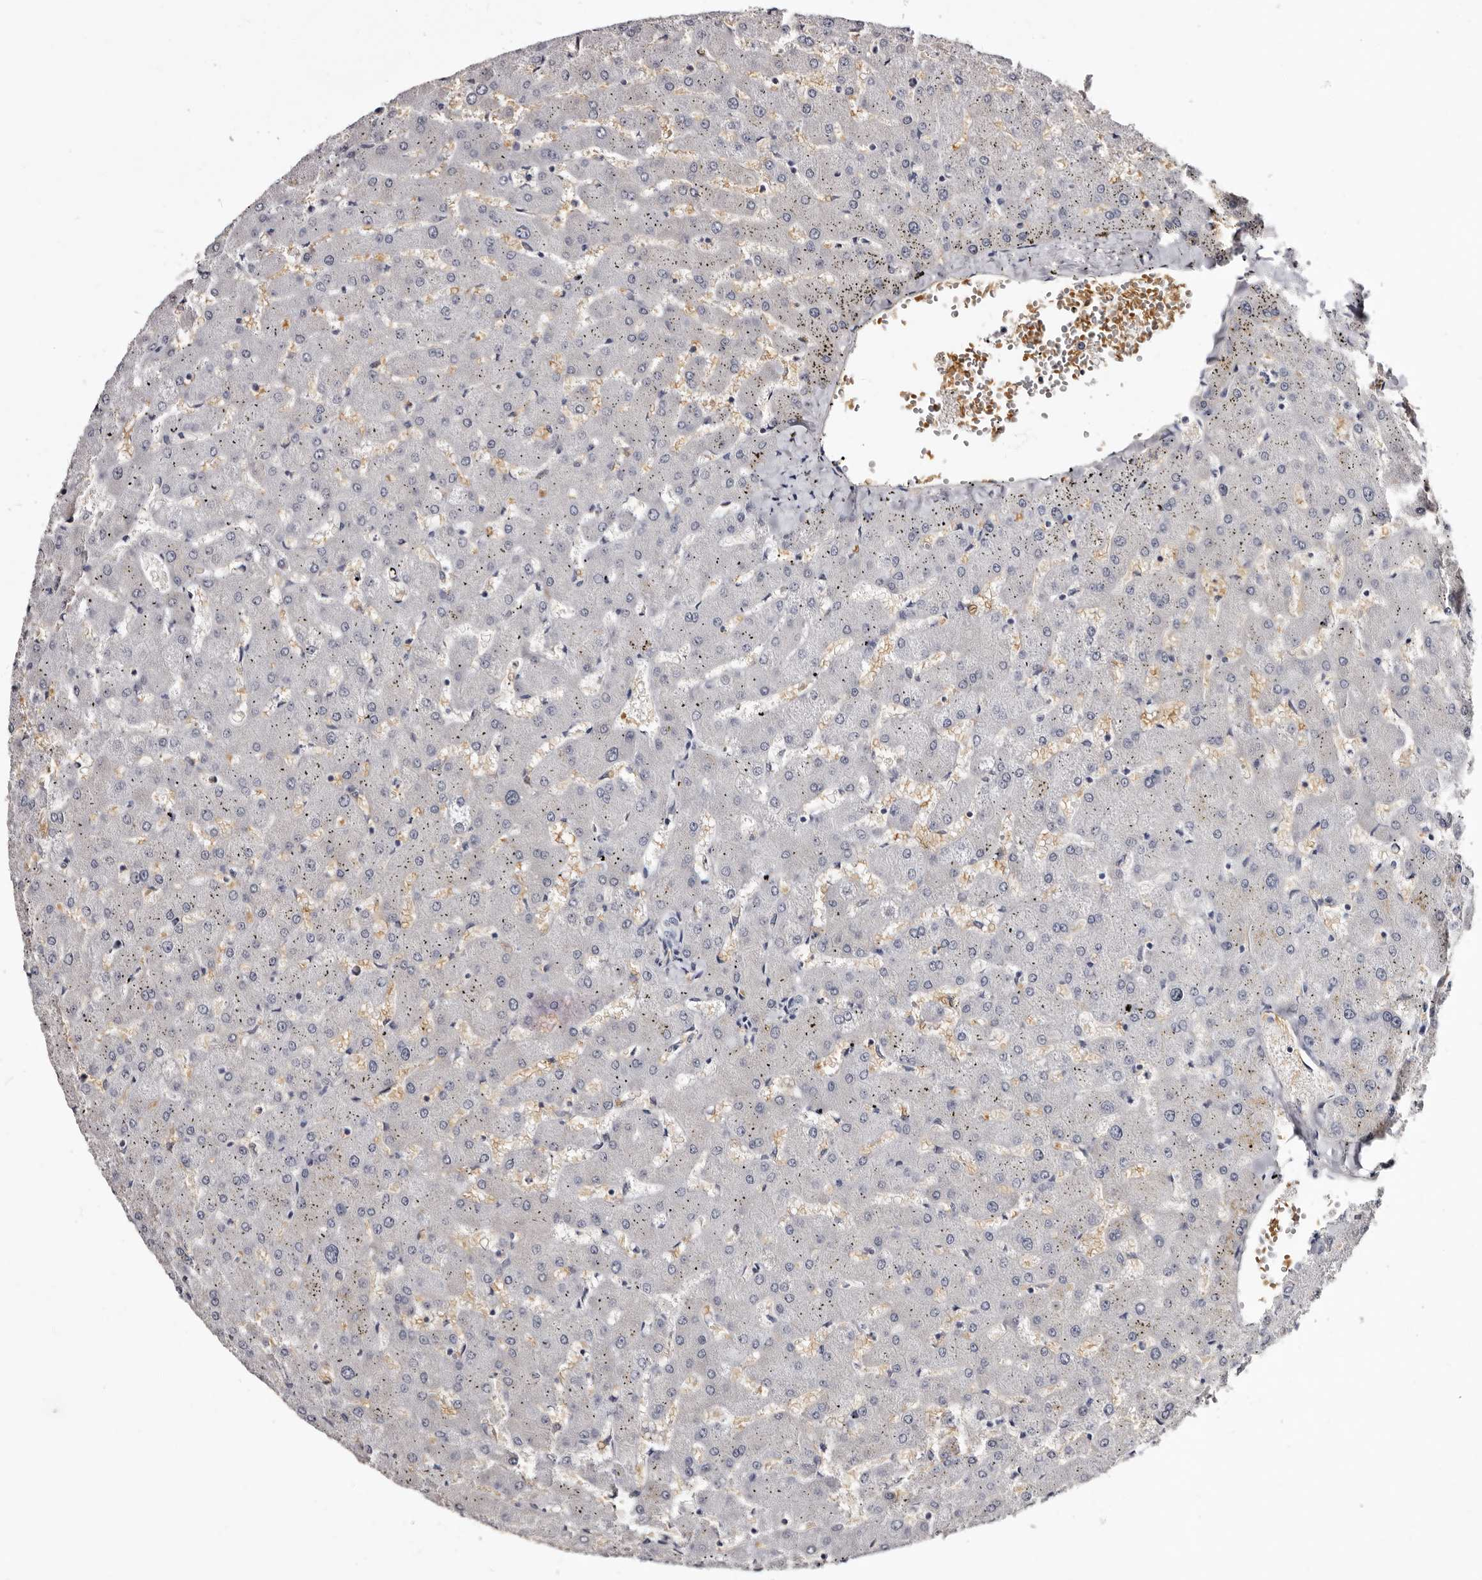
{"staining": {"intensity": "negative", "quantity": "none", "location": "none"}, "tissue": "liver", "cell_type": "Cholangiocytes", "image_type": "normal", "snomed": [{"axis": "morphology", "description": "Normal tissue, NOS"}, {"axis": "topography", "description": "Liver"}], "caption": "Cholangiocytes show no significant expression in unremarkable liver. The staining was performed using DAB to visualize the protein expression in brown, while the nuclei were stained in blue with hematoxylin (Magnification: 20x).", "gene": "BPGM", "patient": {"sex": "female", "age": 63}}